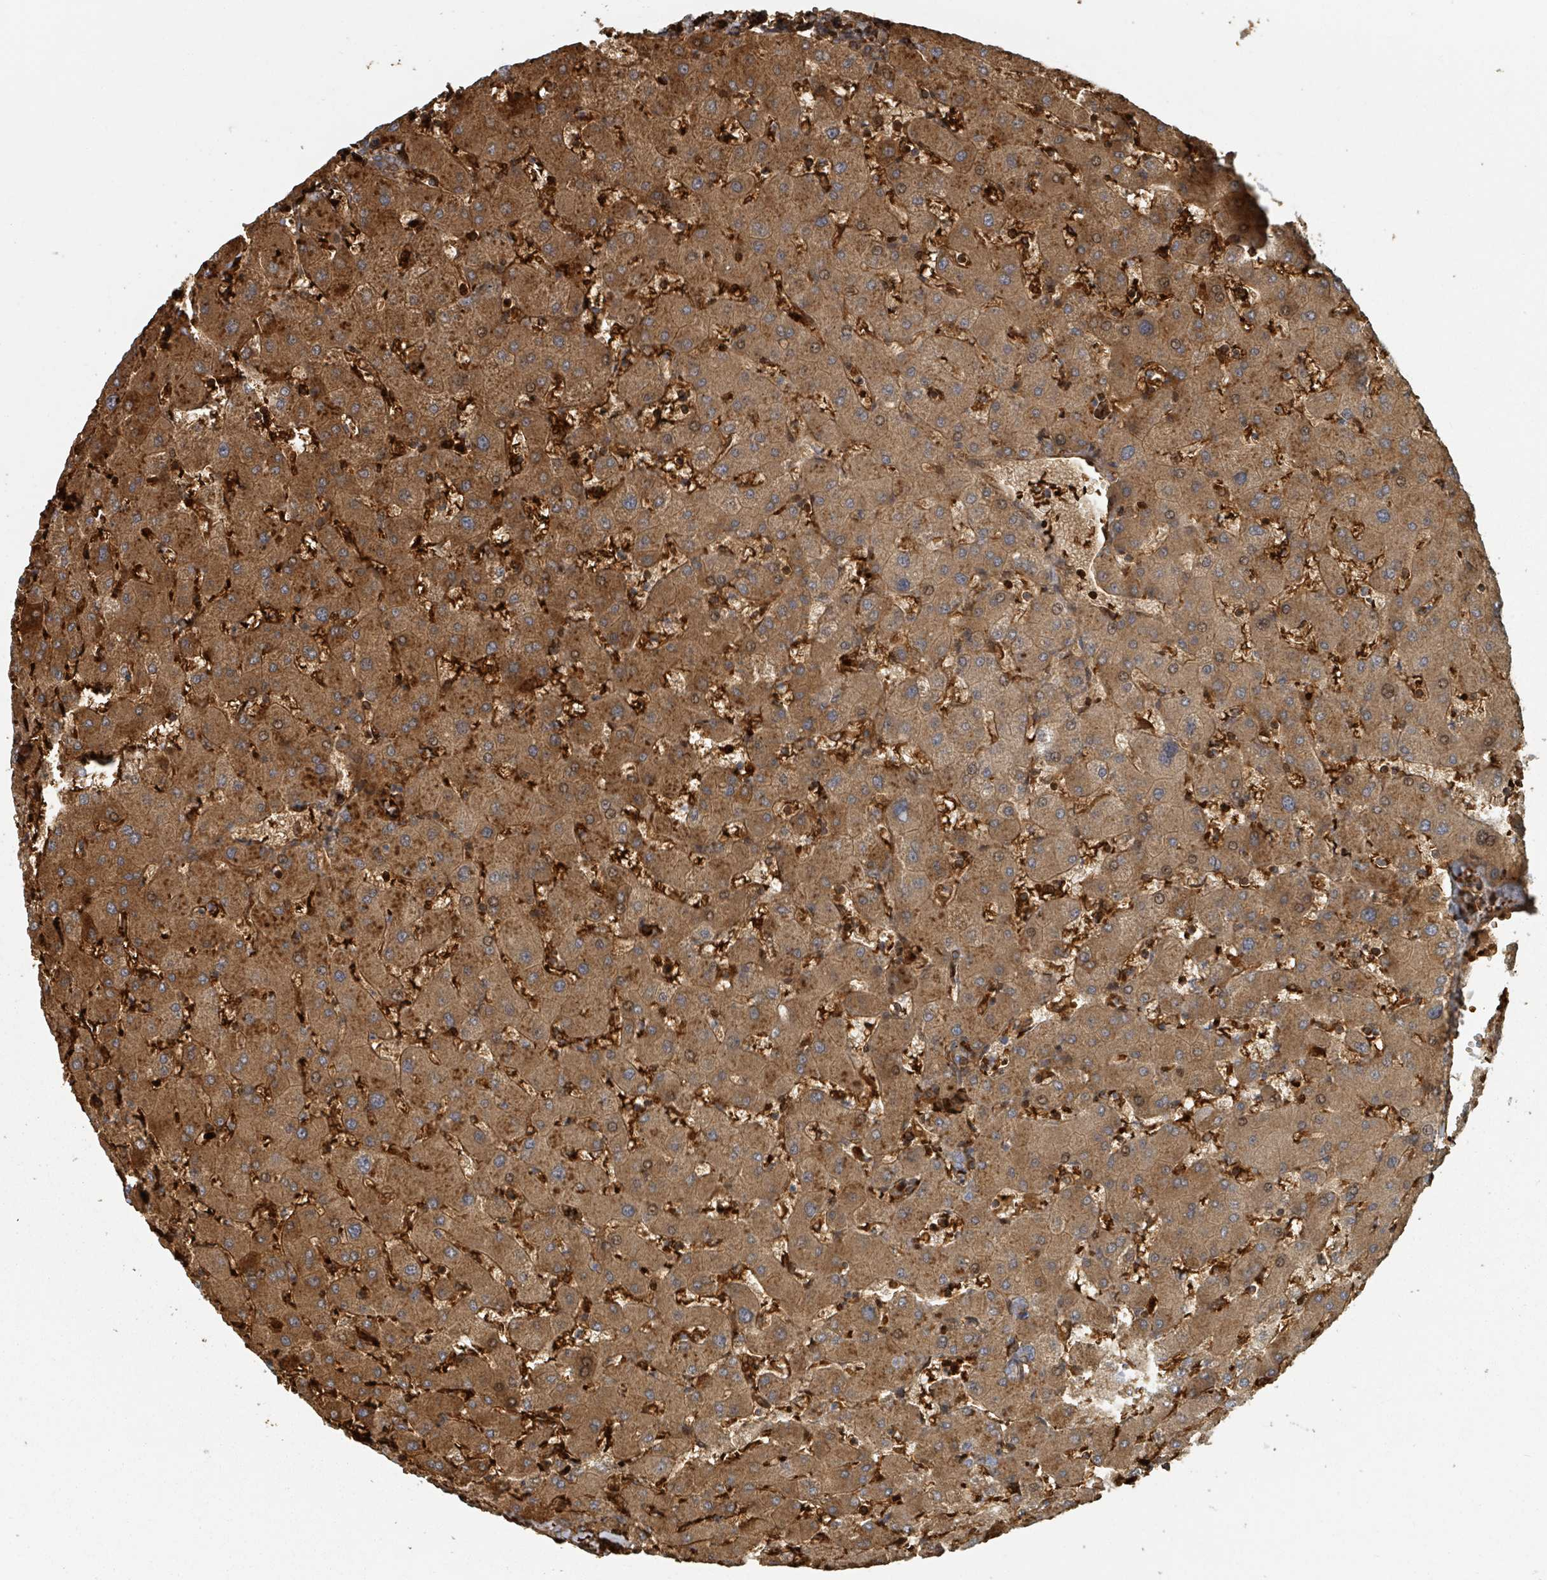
{"staining": {"intensity": "weak", "quantity": "<25%", "location": "cytoplasmic/membranous"}, "tissue": "liver", "cell_type": "Cholangiocytes", "image_type": "normal", "snomed": [{"axis": "morphology", "description": "Normal tissue, NOS"}, {"axis": "topography", "description": "Liver"}], "caption": "DAB immunohistochemical staining of normal human liver exhibits no significant staining in cholangiocytes.", "gene": "TRPC4AP", "patient": {"sex": "female", "age": 63}}